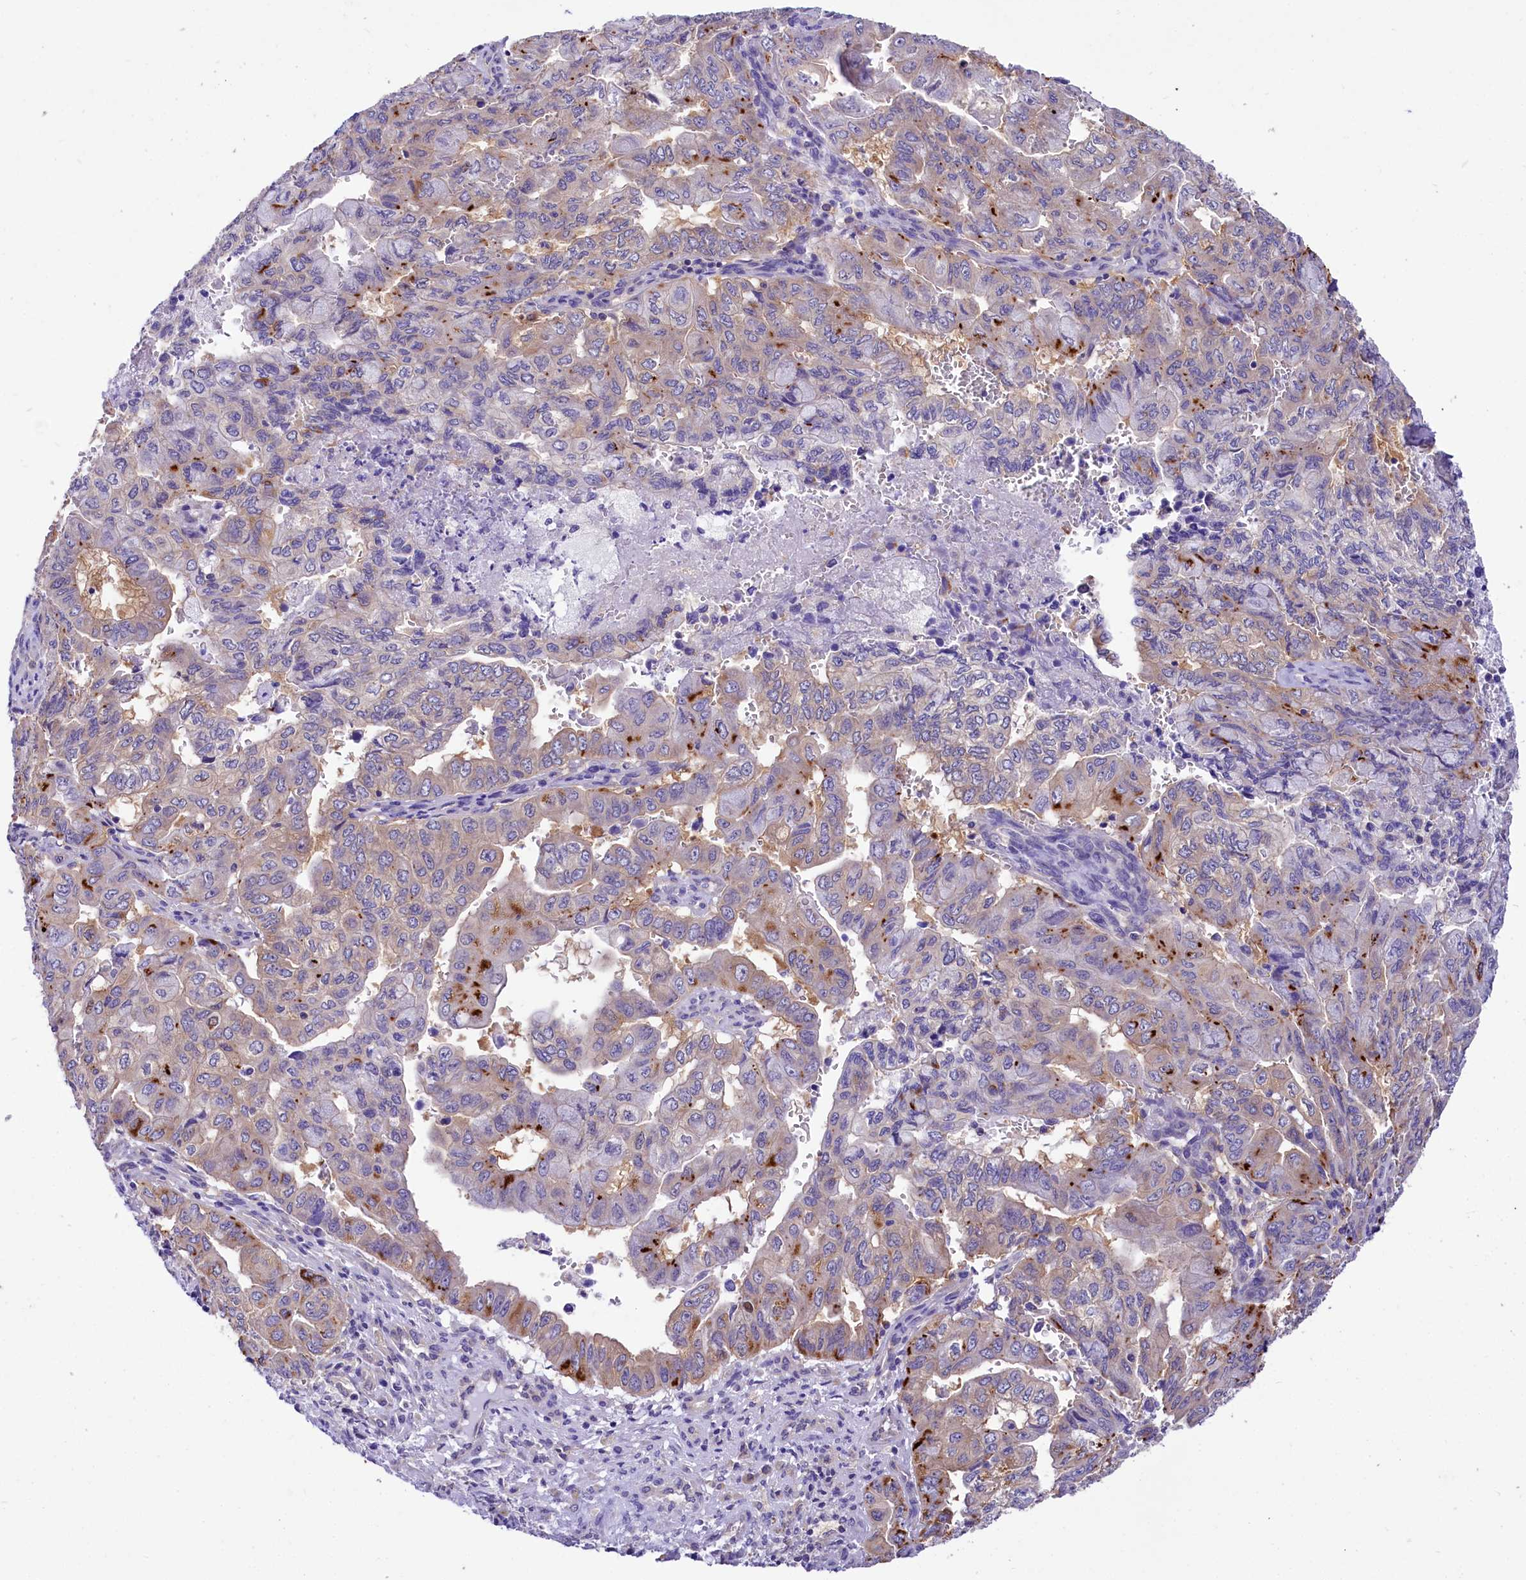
{"staining": {"intensity": "moderate", "quantity": "<25%", "location": "cytoplasmic/membranous"}, "tissue": "pancreatic cancer", "cell_type": "Tumor cells", "image_type": "cancer", "snomed": [{"axis": "morphology", "description": "Adenocarcinoma, NOS"}, {"axis": "topography", "description": "Pancreas"}], "caption": "Approximately <25% of tumor cells in human pancreatic cancer (adenocarcinoma) exhibit moderate cytoplasmic/membranous protein staining as visualized by brown immunohistochemical staining.", "gene": "ABHD5", "patient": {"sex": "male", "age": 51}}